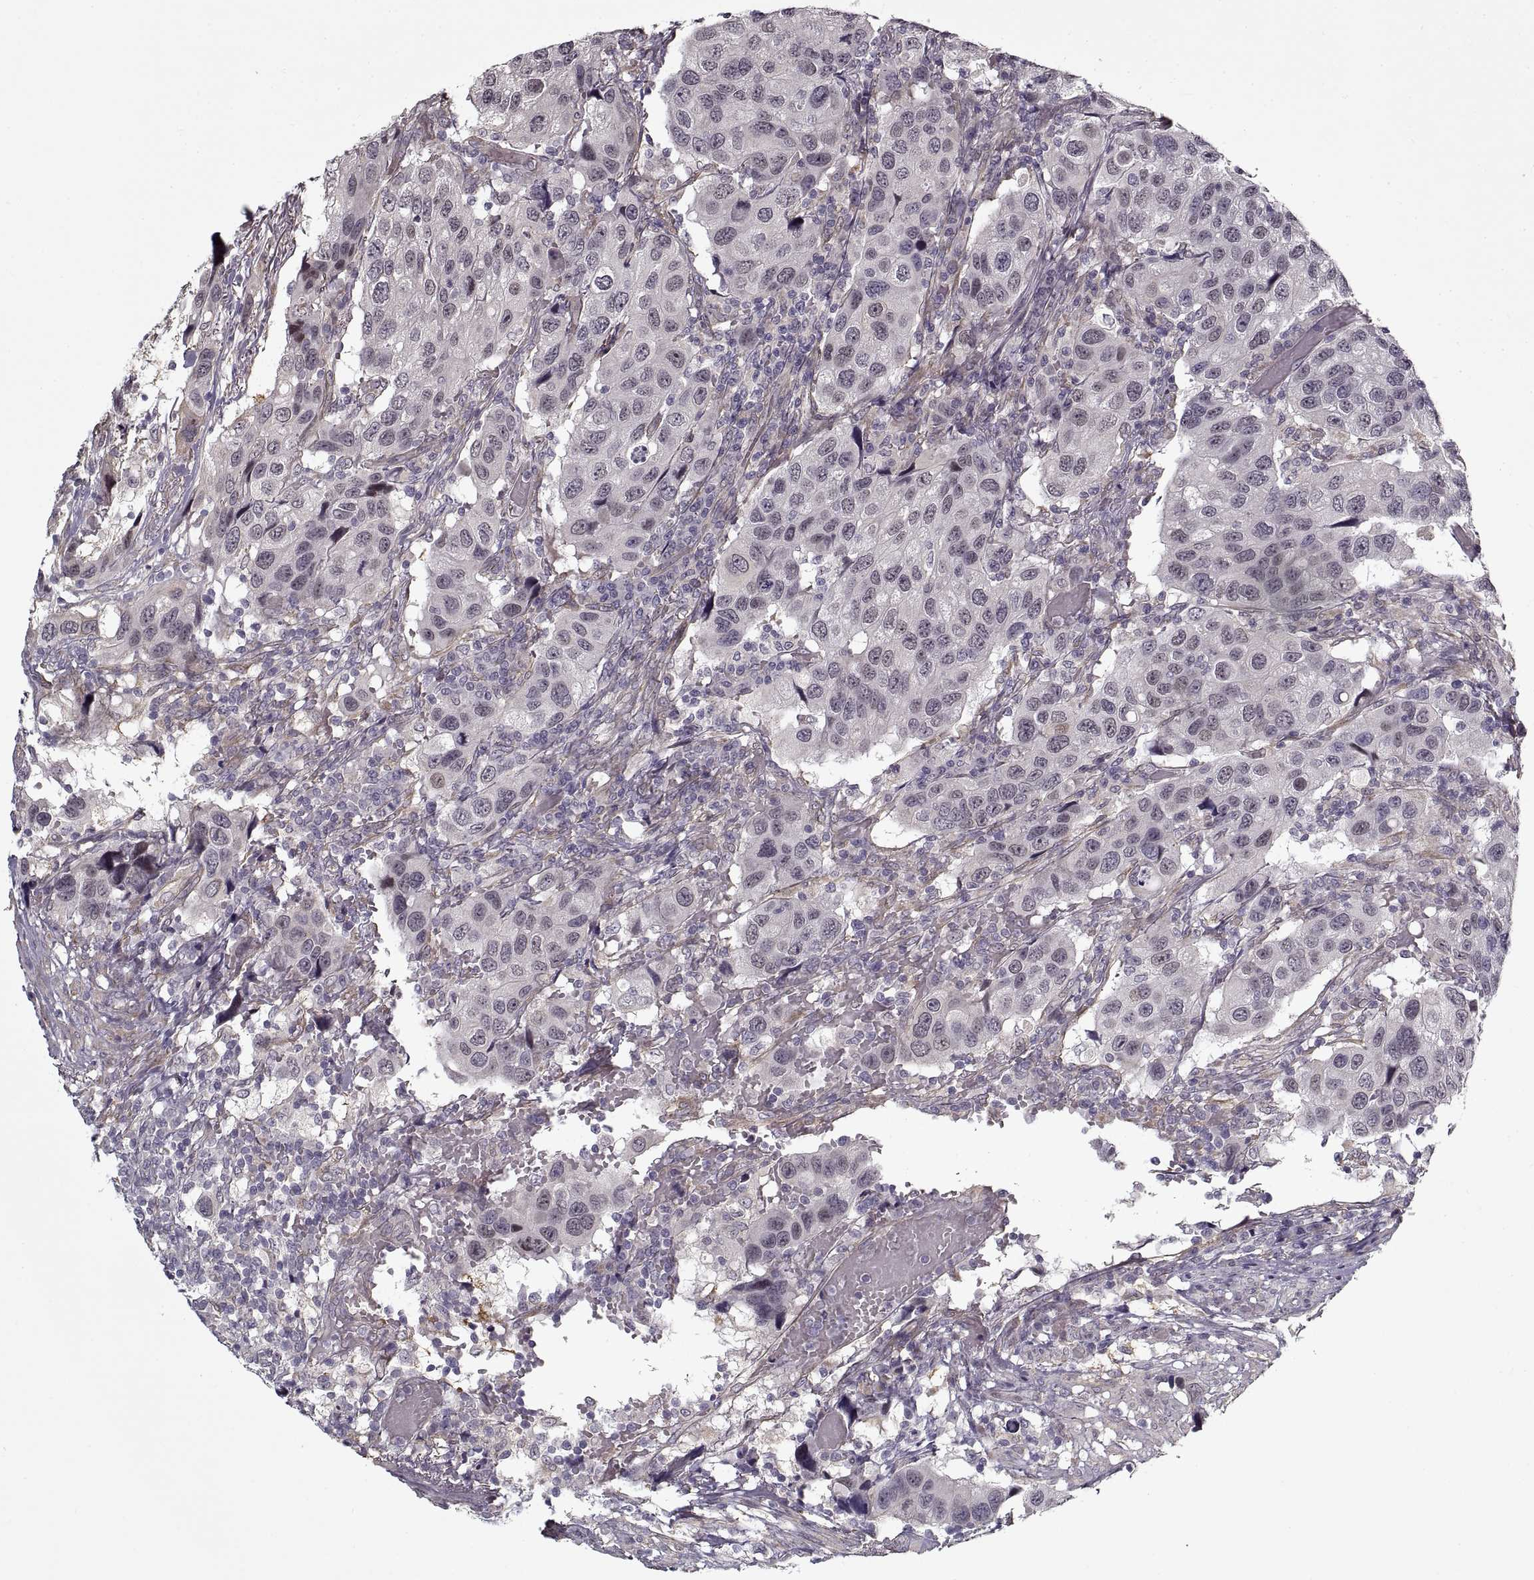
{"staining": {"intensity": "negative", "quantity": "none", "location": "none"}, "tissue": "urothelial cancer", "cell_type": "Tumor cells", "image_type": "cancer", "snomed": [{"axis": "morphology", "description": "Urothelial carcinoma, High grade"}, {"axis": "topography", "description": "Urinary bladder"}], "caption": "An image of human urothelial cancer is negative for staining in tumor cells.", "gene": "LAMB2", "patient": {"sex": "male", "age": 79}}